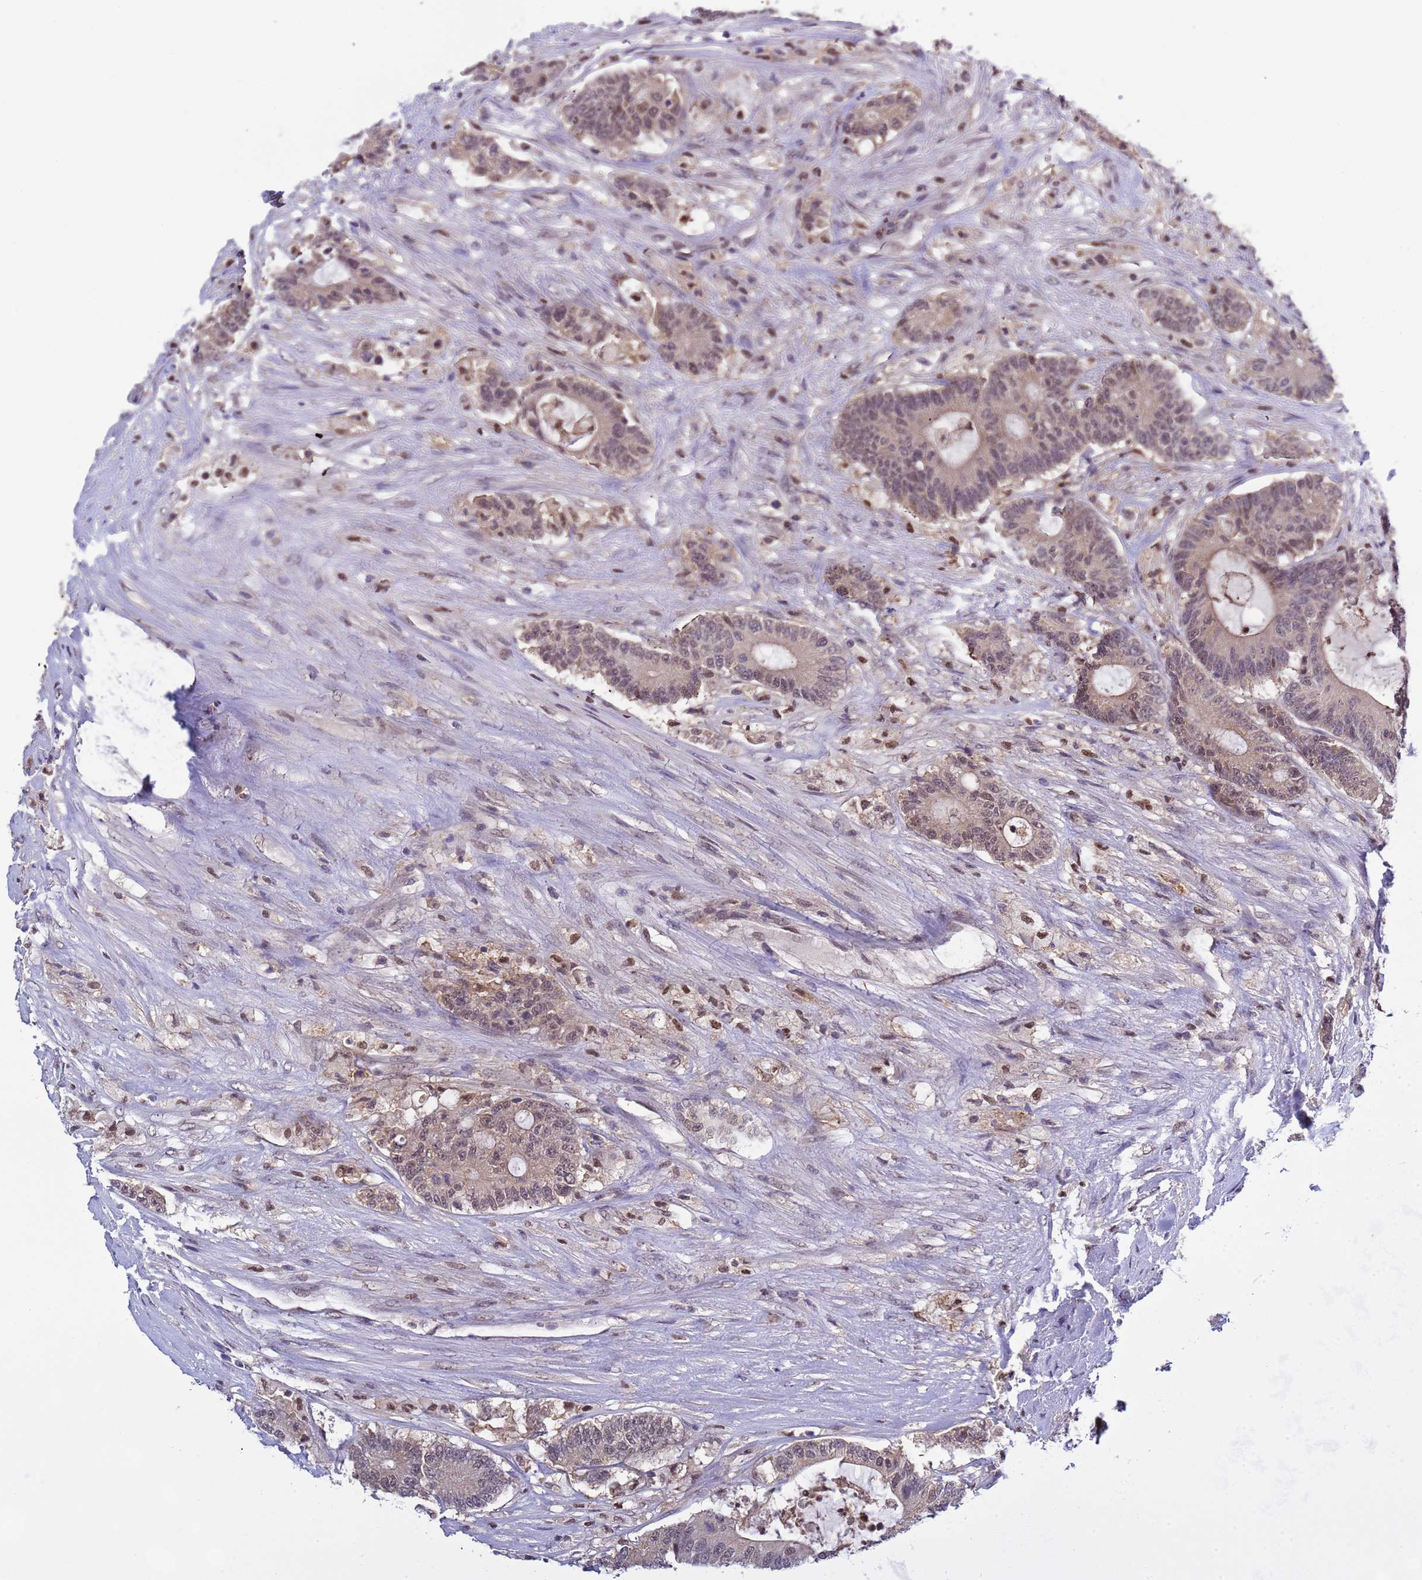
{"staining": {"intensity": "moderate", "quantity": "25%-75%", "location": "nuclear"}, "tissue": "colorectal cancer", "cell_type": "Tumor cells", "image_type": "cancer", "snomed": [{"axis": "morphology", "description": "Adenocarcinoma, NOS"}, {"axis": "topography", "description": "Colon"}], "caption": "Protein staining displays moderate nuclear staining in about 25%-75% of tumor cells in colorectal adenocarcinoma.", "gene": "CD53", "patient": {"sex": "female", "age": 84}}